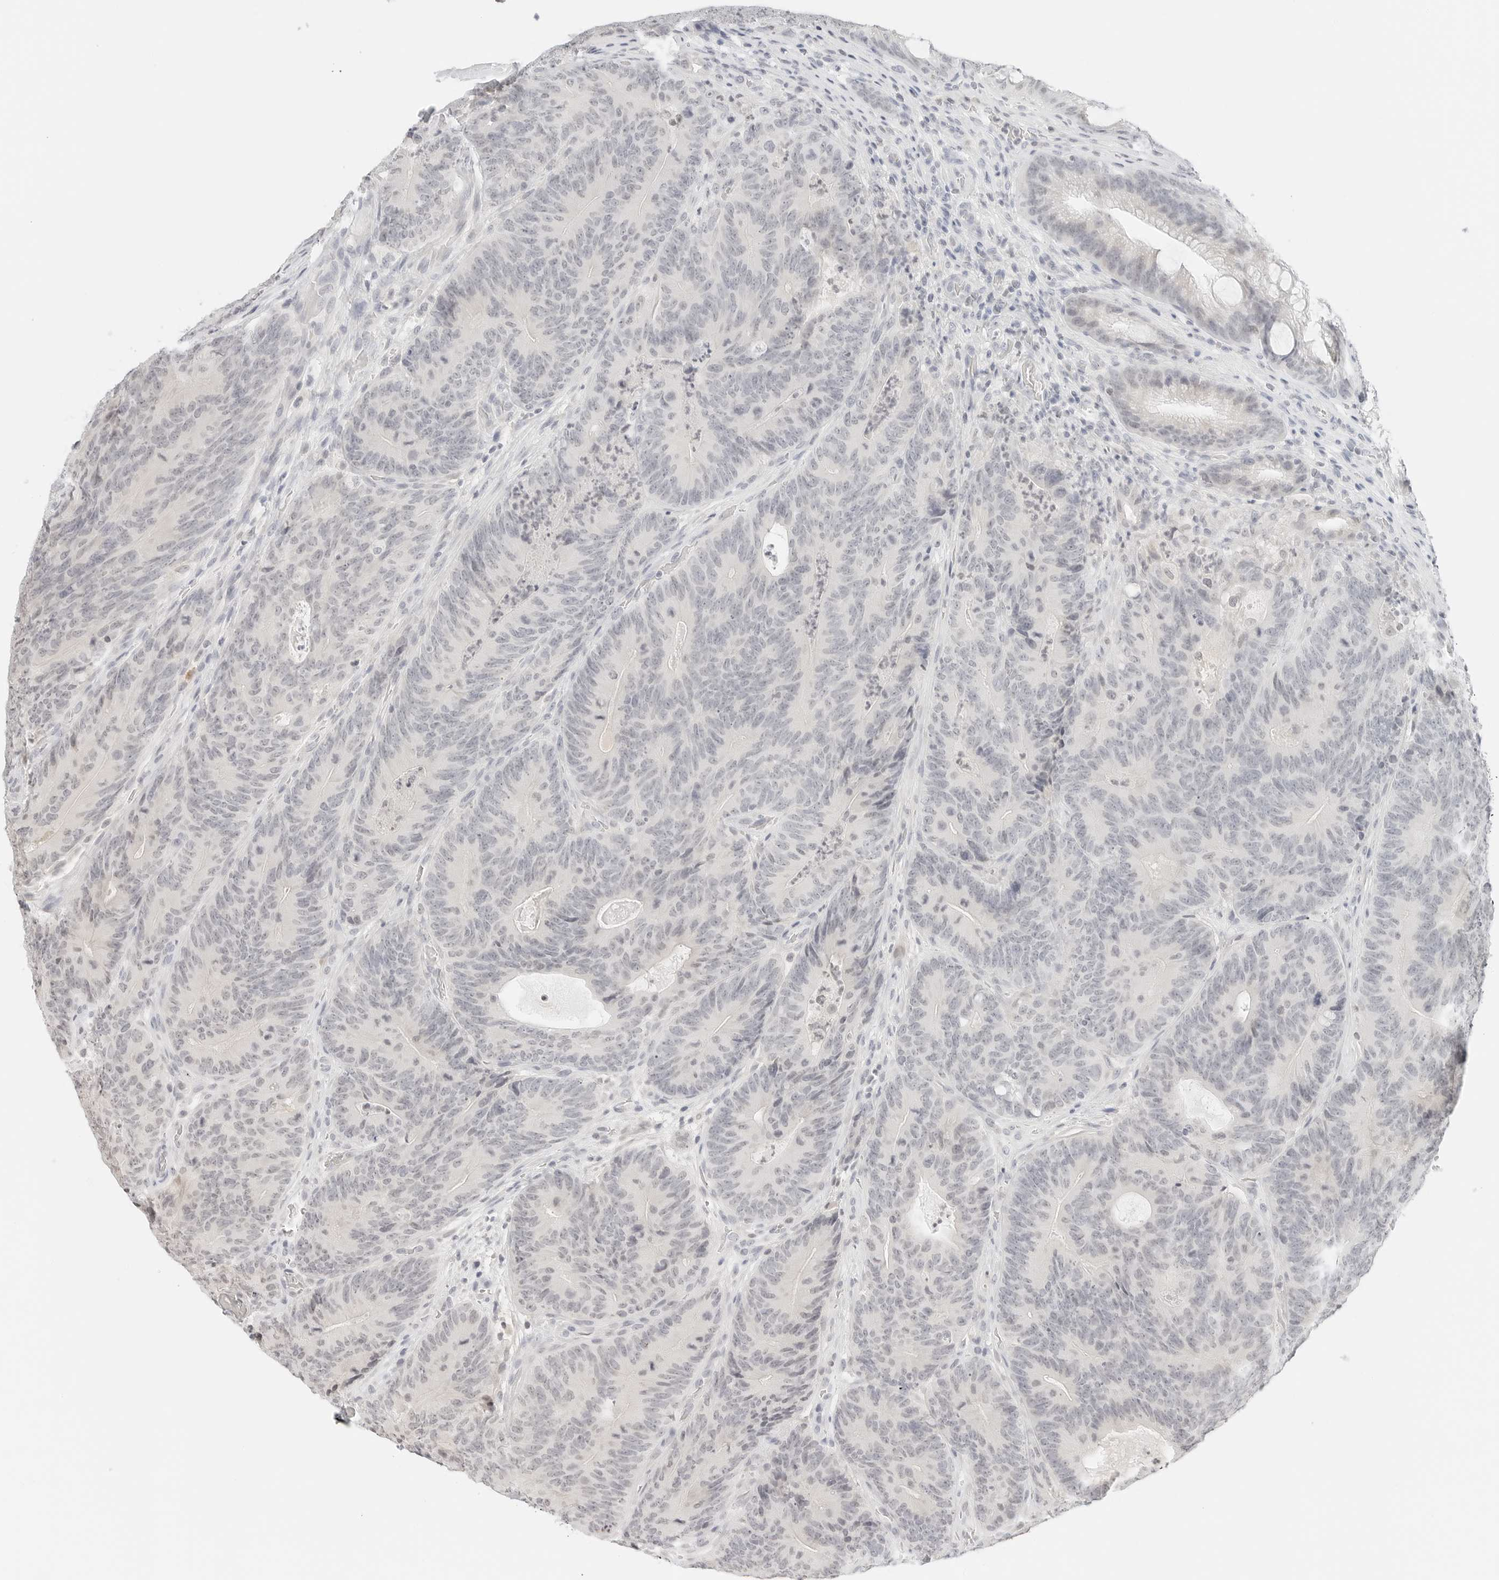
{"staining": {"intensity": "negative", "quantity": "none", "location": "none"}, "tissue": "colorectal cancer", "cell_type": "Tumor cells", "image_type": "cancer", "snomed": [{"axis": "morphology", "description": "Normal tissue, NOS"}, {"axis": "topography", "description": "Colon"}], "caption": "The photomicrograph shows no significant positivity in tumor cells of colorectal cancer.", "gene": "NEO1", "patient": {"sex": "female", "age": 82}}